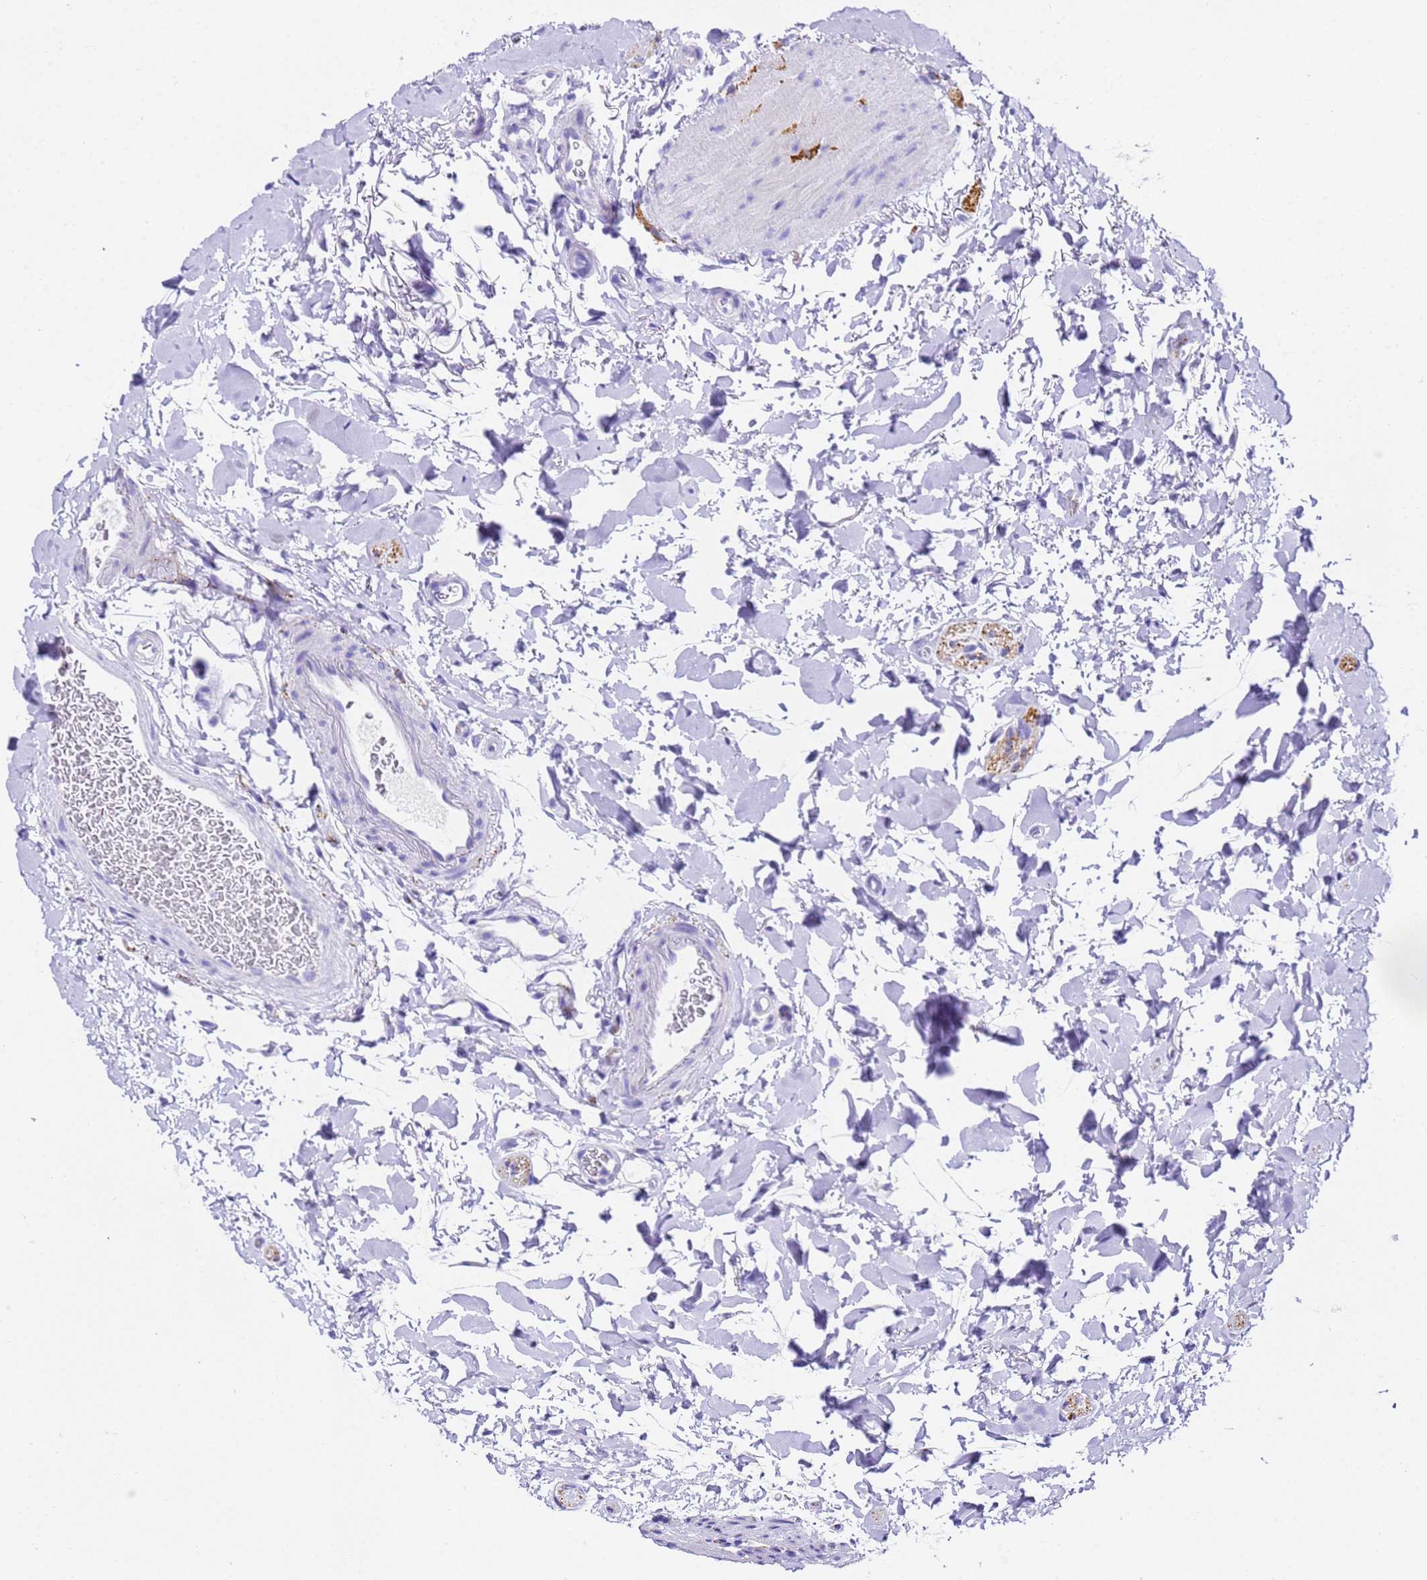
{"staining": {"intensity": "negative", "quantity": "none", "location": "none"}, "tissue": "colon", "cell_type": "Endothelial cells", "image_type": "normal", "snomed": [{"axis": "morphology", "description": "Normal tissue, NOS"}, {"axis": "topography", "description": "Colon"}], "caption": "Micrograph shows no protein expression in endothelial cells of unremarkable colon. (DAB (3,3'-diaminobenzidine) IHC, high magnification).", "gene": "FAM72A", "patient": {"sex": "female", "age": 82}}